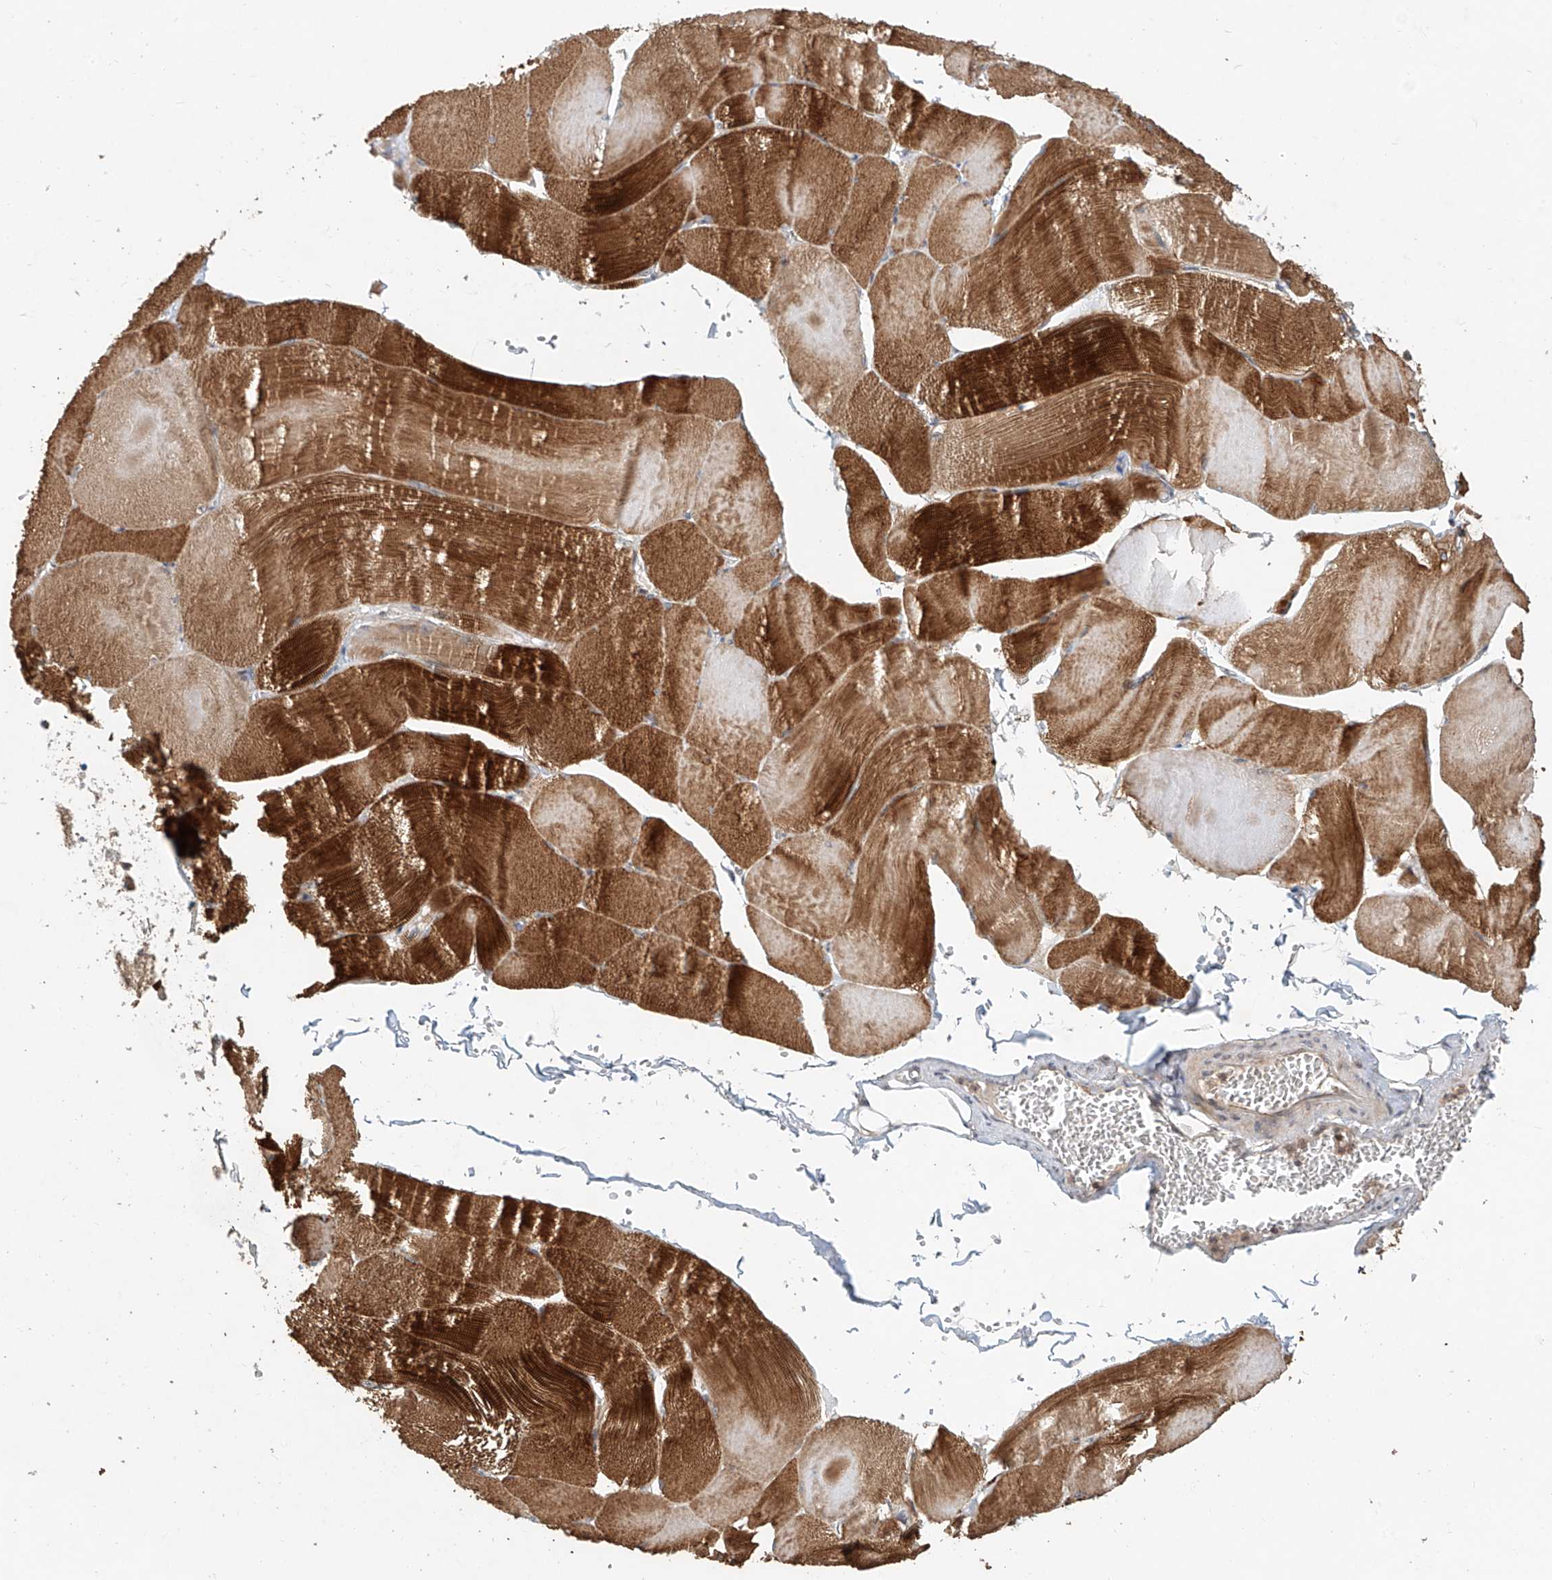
{"staining": {"intensity": "strong", "quantity": "25%-75%", "location": "cytoplasmic/membranous"}, "tissue": "skeletal muscle", "cell_type": "Myocytes", "image_type": "normal", "snomed": [{"axis": "morphology", "description": "Normal tissue, NOS"}, {"axis": "morphology", "description": "Basal cell carcinoma"}, {"axis": "topography", "description": "Skeletal muscle"}], "caption": "Myocytes display high levels of strong cytoplasmic/membranous positivity in about 25%-75% of cells in benign skeletal muscle.", "gene": "TMEM61", "patient": {"sex": "female", "age": 64}}